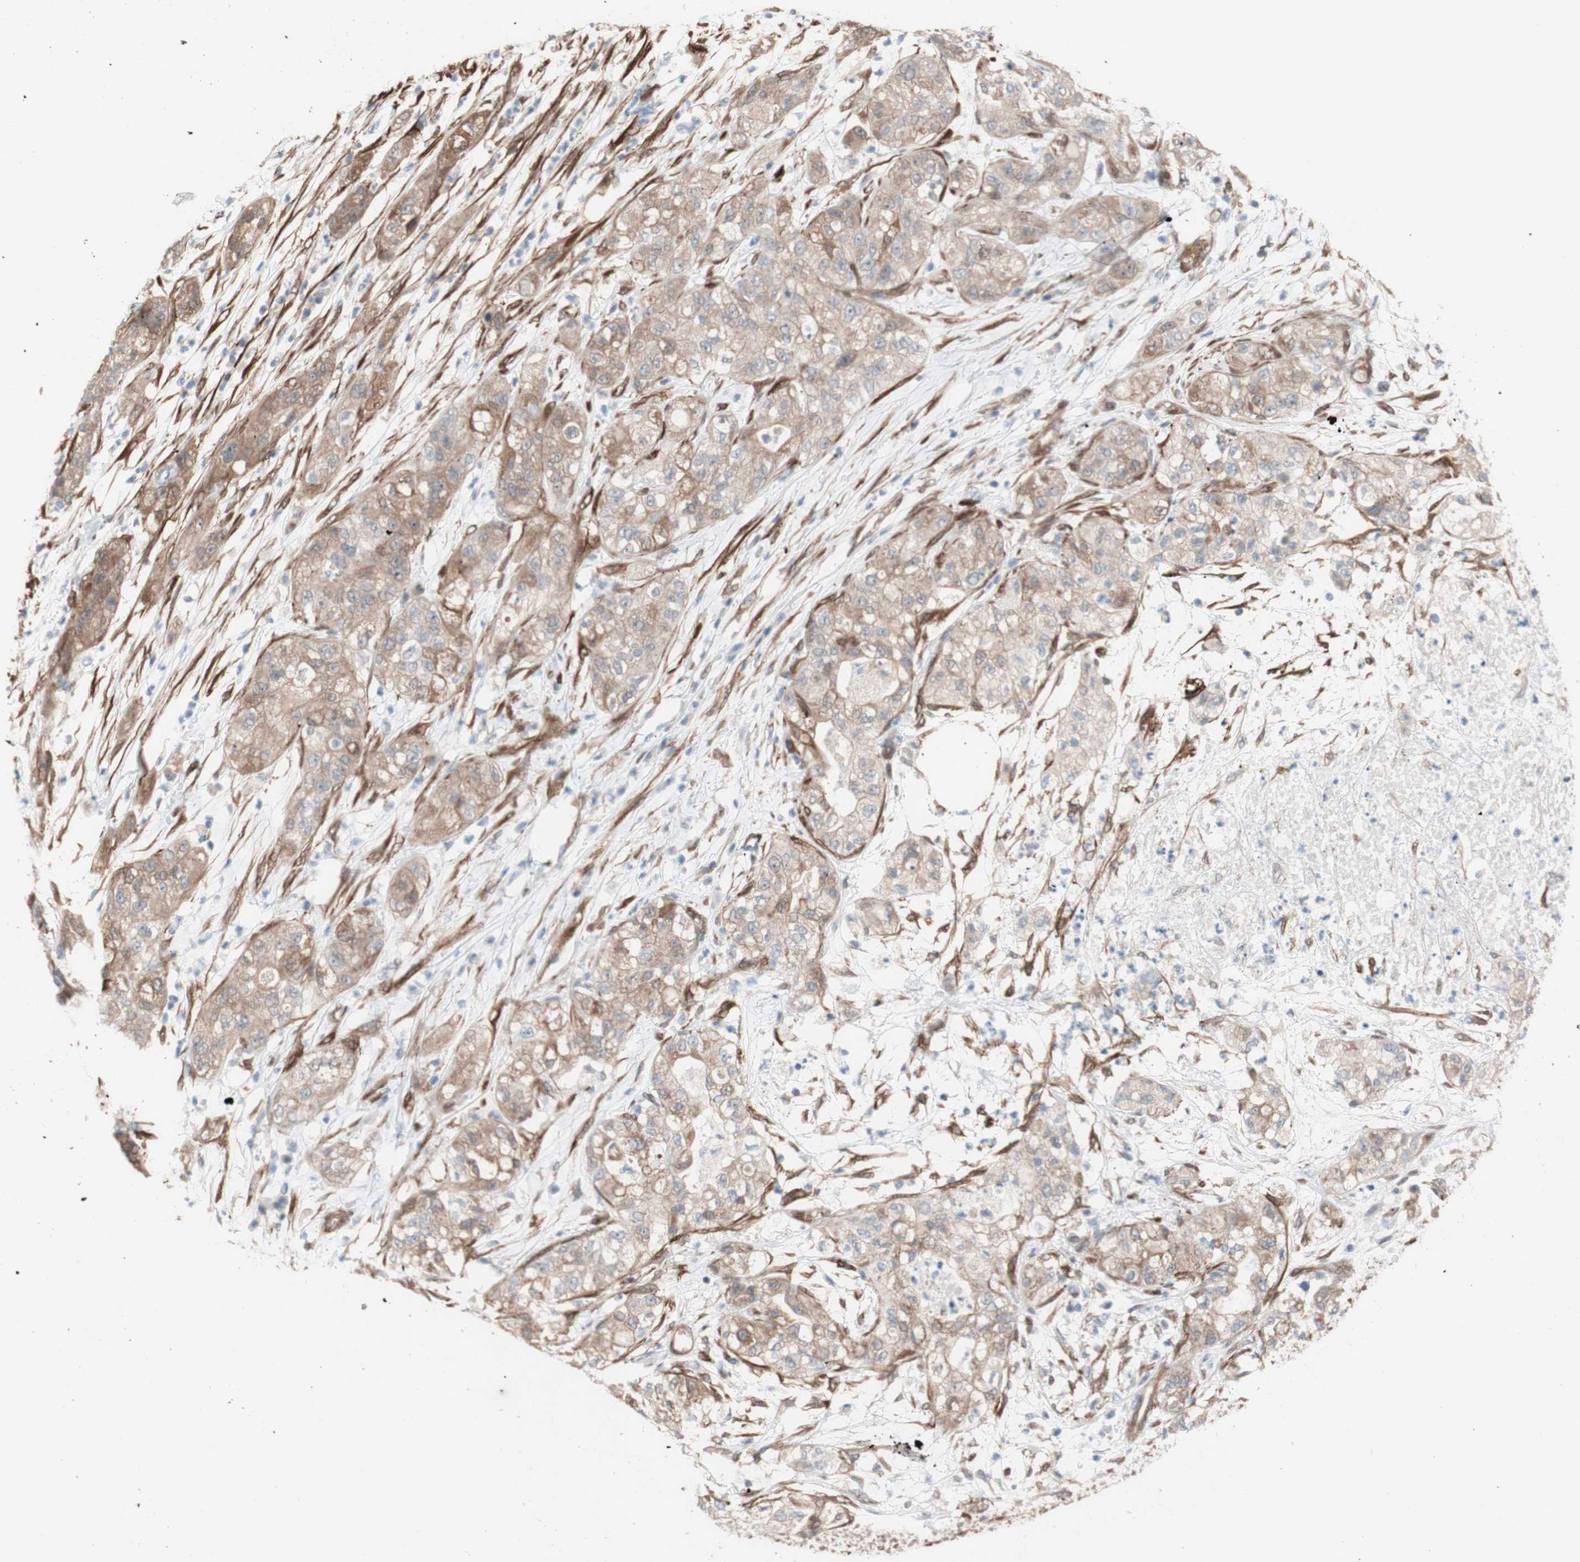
{"staining": {"intensity": "moderate", "quantity": ">75%", "location": "cytoplasmic/membranous"}, "tissue": "pancreatic cancer", "cell_type": "Tumor cells", "image_type": "cancer", "snomed": [{"axis": "morphology", "description": "Adenocarcinoma, NOS"}, {"axis": "topography", "description": "Pancreas"}], "caption": "Immunohistochemistry (IHC) (DAB (3,3'-diaminobenzidine)) staining of human pancreatic adenocarcinoma displays moderate cytoplasmic/membranous protein expression in approximately >75% of tumor cells. The staining is performed using DAB (3,3'-diaminobenzidine) brown chromogen to label protein expression. The nuclei are counter-stained blue using hematoxylin.", "gene": "CNN3", "patient": {"sex": "female", "age": 78}}